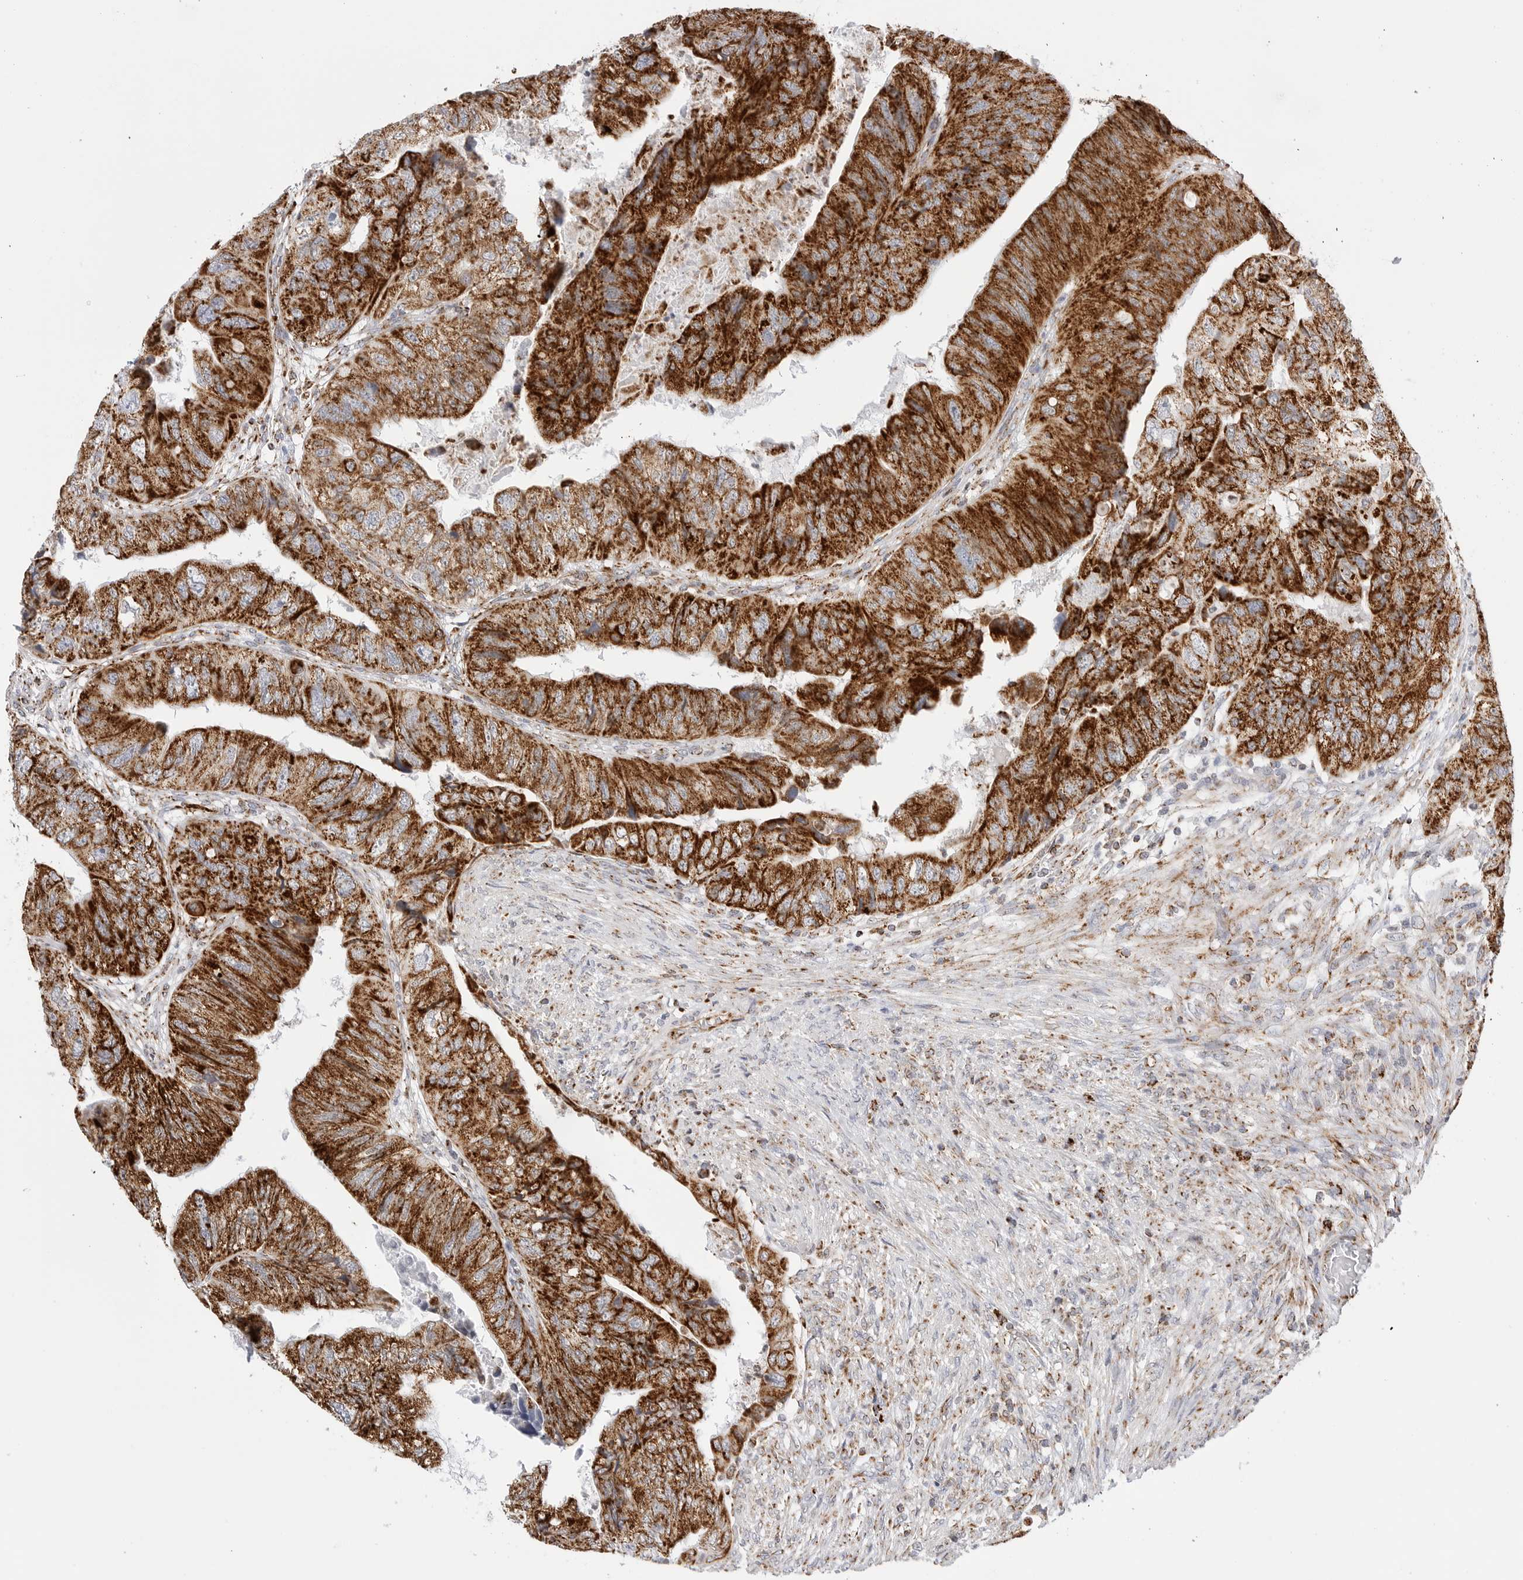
{"staining": {"intensity": "strong", "quantity": ">75%", "location": "cytoplasmic/membranous"}, "tissue": "colorectal cancer", "cell_type": "Tumor cells", "image_type": "cancer", "snomed": [{"axis": "morphology", "description": "Adenocarcinoma, NOS"}, {"axis": "topography", "description": "Rectum"}], "caption": "Colorectal cancer stained with a brown dye demonstrates strong cytoplasmic/membranous positive expression in approximately >75% of tumor cells.", "gene": "ATP5IF1", "patient": {"sex": "male", "age": 63}}